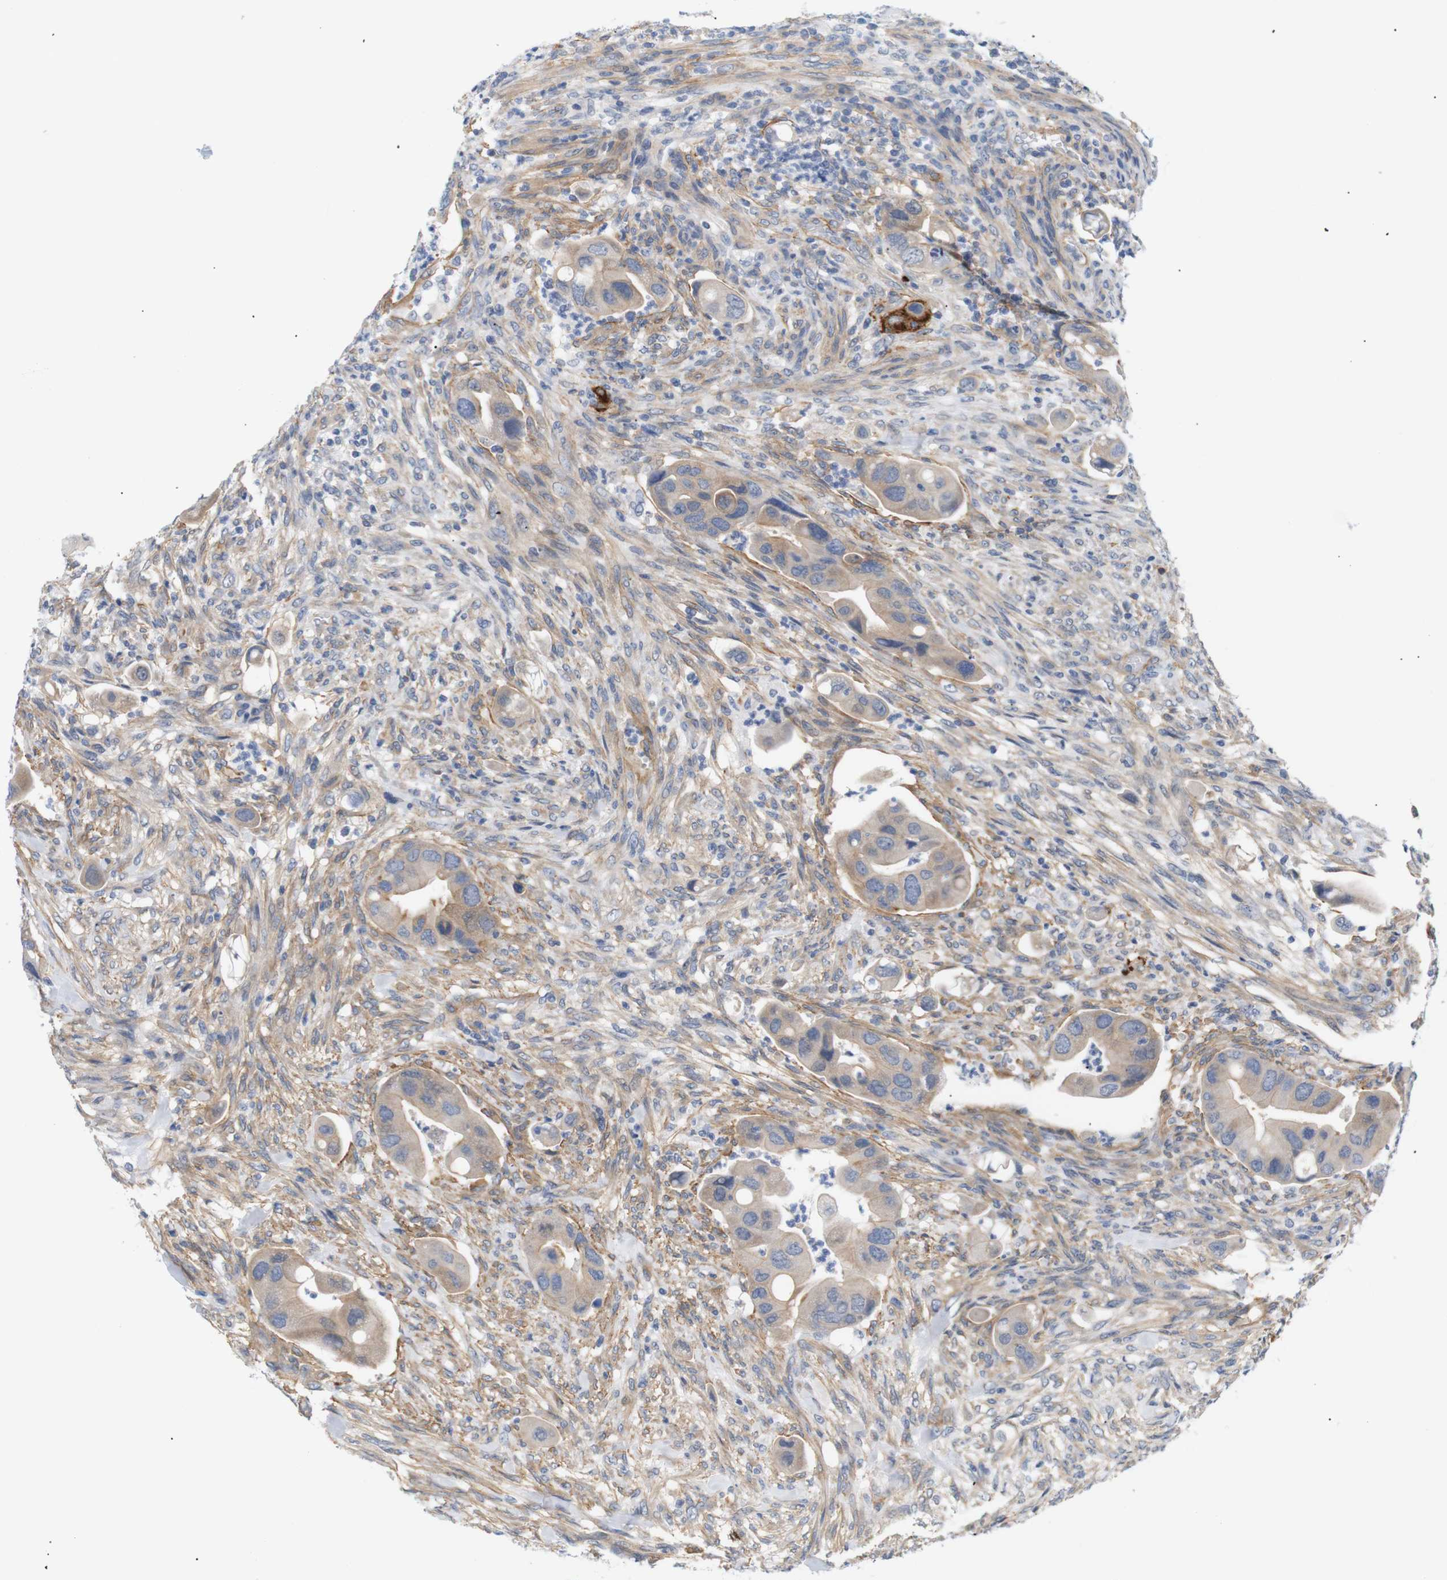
{"staining": {"intensity": "weak", "quantity": ">75%", "location": "cytoplasmic/membranous"}, "tissue": "colorectal cancer", "cell_type": "Tumor cells", "image_type": "cancer", "snomed": [{"axis": "morphology", "description": "Adenocarcinoma, NOS"}, {"axis": "topography", "description": "Rectum"}], "caption": "An image of colorectal cancer stained for a protein exhibits weak cytoplasmic/membranous brown staining in tumor cells. The protein is stained brown, and the nuclei are stained in blue (DAB IHC with brightfield microscopy, high magnification).", "gene": "STMN3", "patient": {"sex": "female", "age": 57}}